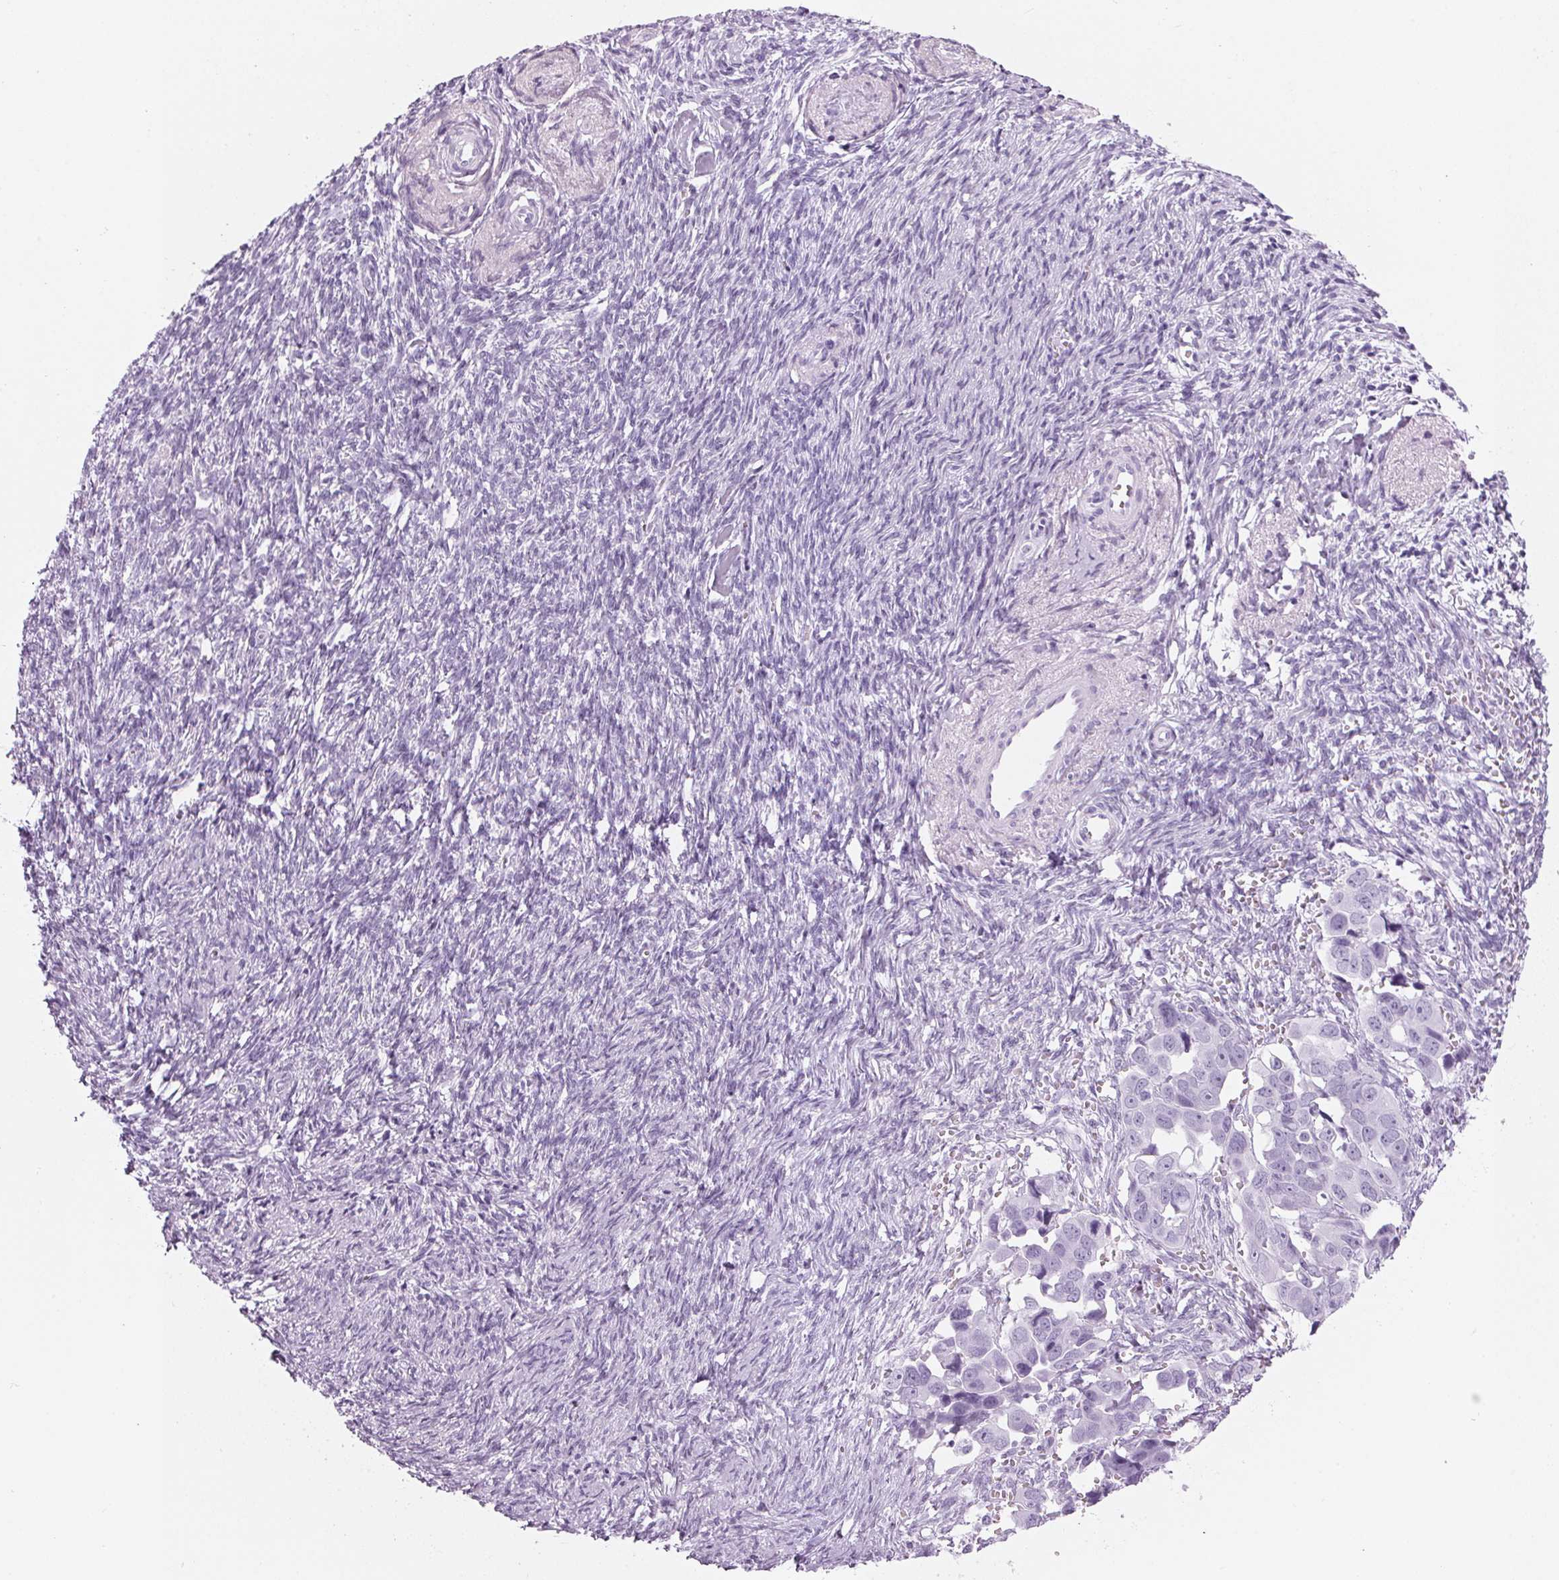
{"staining": {"intensity": "negative", "quantity": "none", "location": "none"}, "tissue": "ovarian cancer", "cell_type": "Tumor cells", "image_type": "cancer", "snomed": [{"axis": "morphology", "description": "Cystadenocarcinoma, serous, NOS"}, {"axis": "topography", "description": "Ovary"}], "caption": "High power microscopy histopathology image of an immunohistochemistry (IHC) micrograph of ovarian cancer (serous cystadenocarcinoma), revealing no significant positivity in tumor cells.", "gene": "ADAM20", "patient": {"sex": "female", "age": 59}}